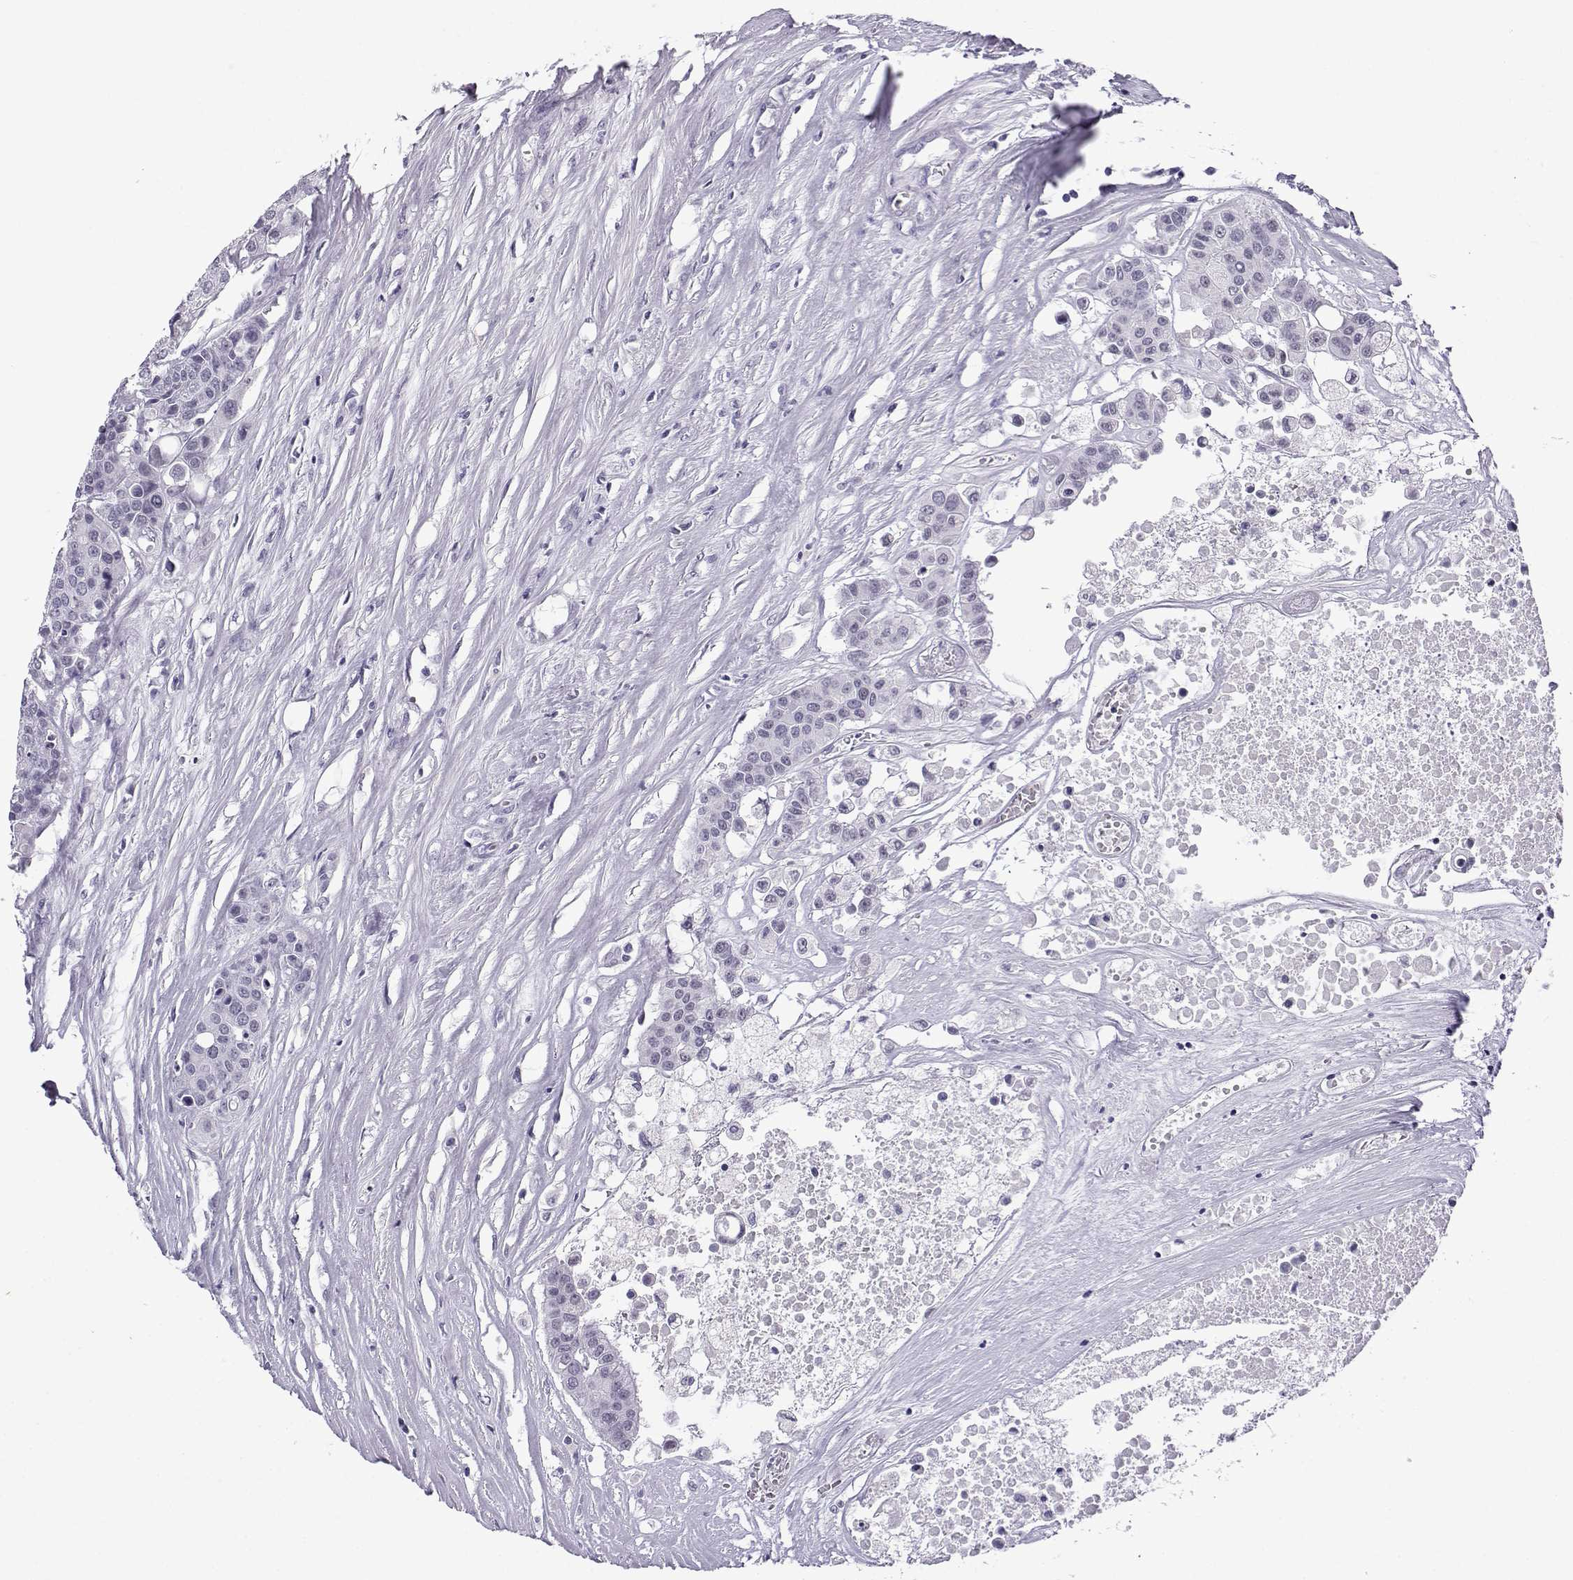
{"staining": {"intensity": "negative", "quantity": "none", "location": "none"}, "tissue": "carcinoid", "cell_type": "Tumor cells", "image_type": "cancer", "snomed": [{"axis": "morphology", "description": "Carcinoid, malignant, NOS"}, {"axis": "topography", "description": "Colon"}], "caption": "Photomicrograph shows no significant protein staining in tumor cells of carcinoid.", "gene": "MRGBP", "patient": {"sex": "male", "age": 81}}